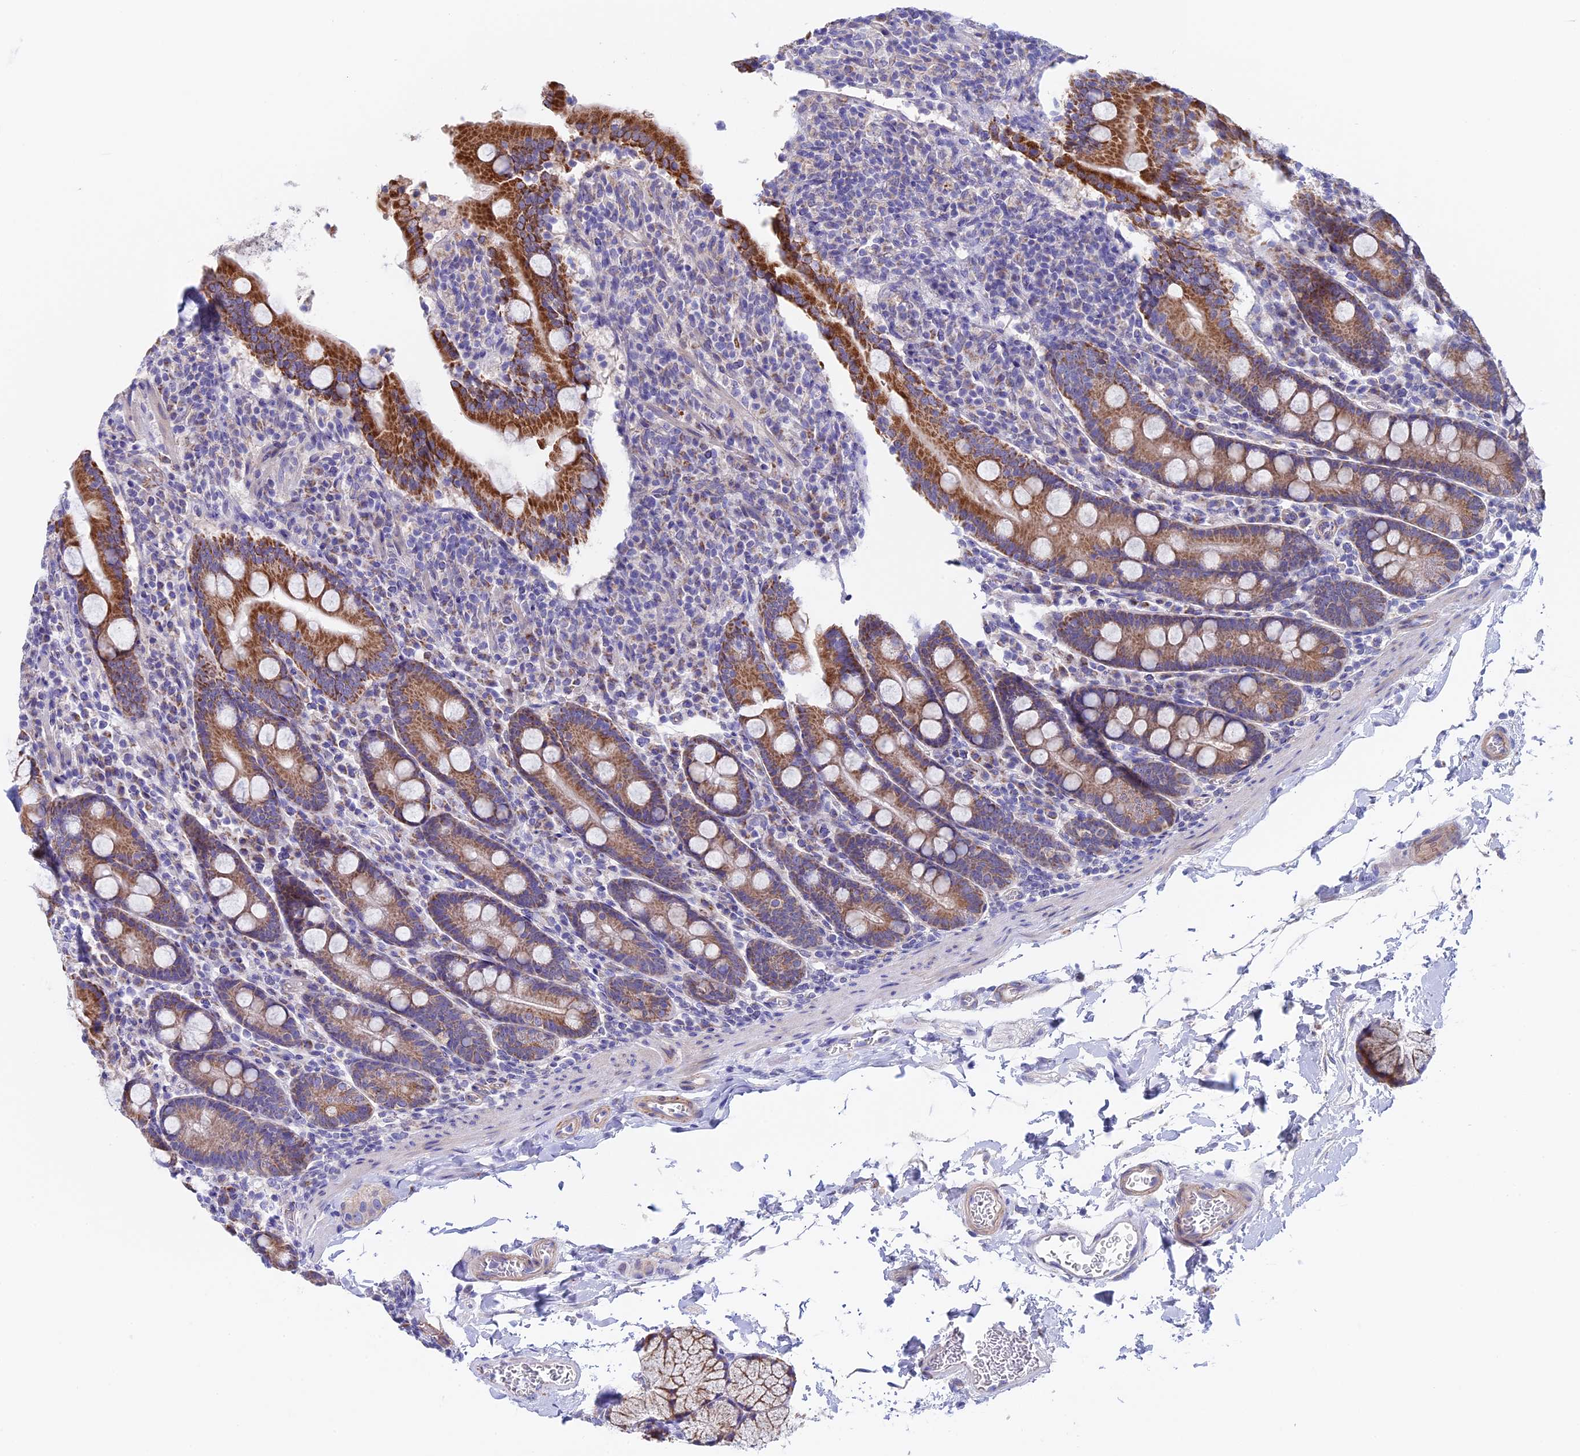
{"staining": {"intensity": "strong", "quantity": ">75%", "location": "cytoplasmic/membranous"}, "tissue": "duodenum", "cell_type": "Glandular cells", "image_type": "normal", "snomed": [{"axis": "morphology", "description": "Normal tissue, NOS"}, {"axis": "topography", "description": "Duodenum"}], "caption": "Immunohistochemistry of unremarkable duodenum exhibits high levels of strong cytoplasmic/membranous positivity in approximately >75% of glandular cells. Using DAB (brown) and hematoxylin (blue) stains, captured at high magnification using brightfield microscopy.", "gene": "ETFDH", "patient": {"sex": "male", "age": 35}}